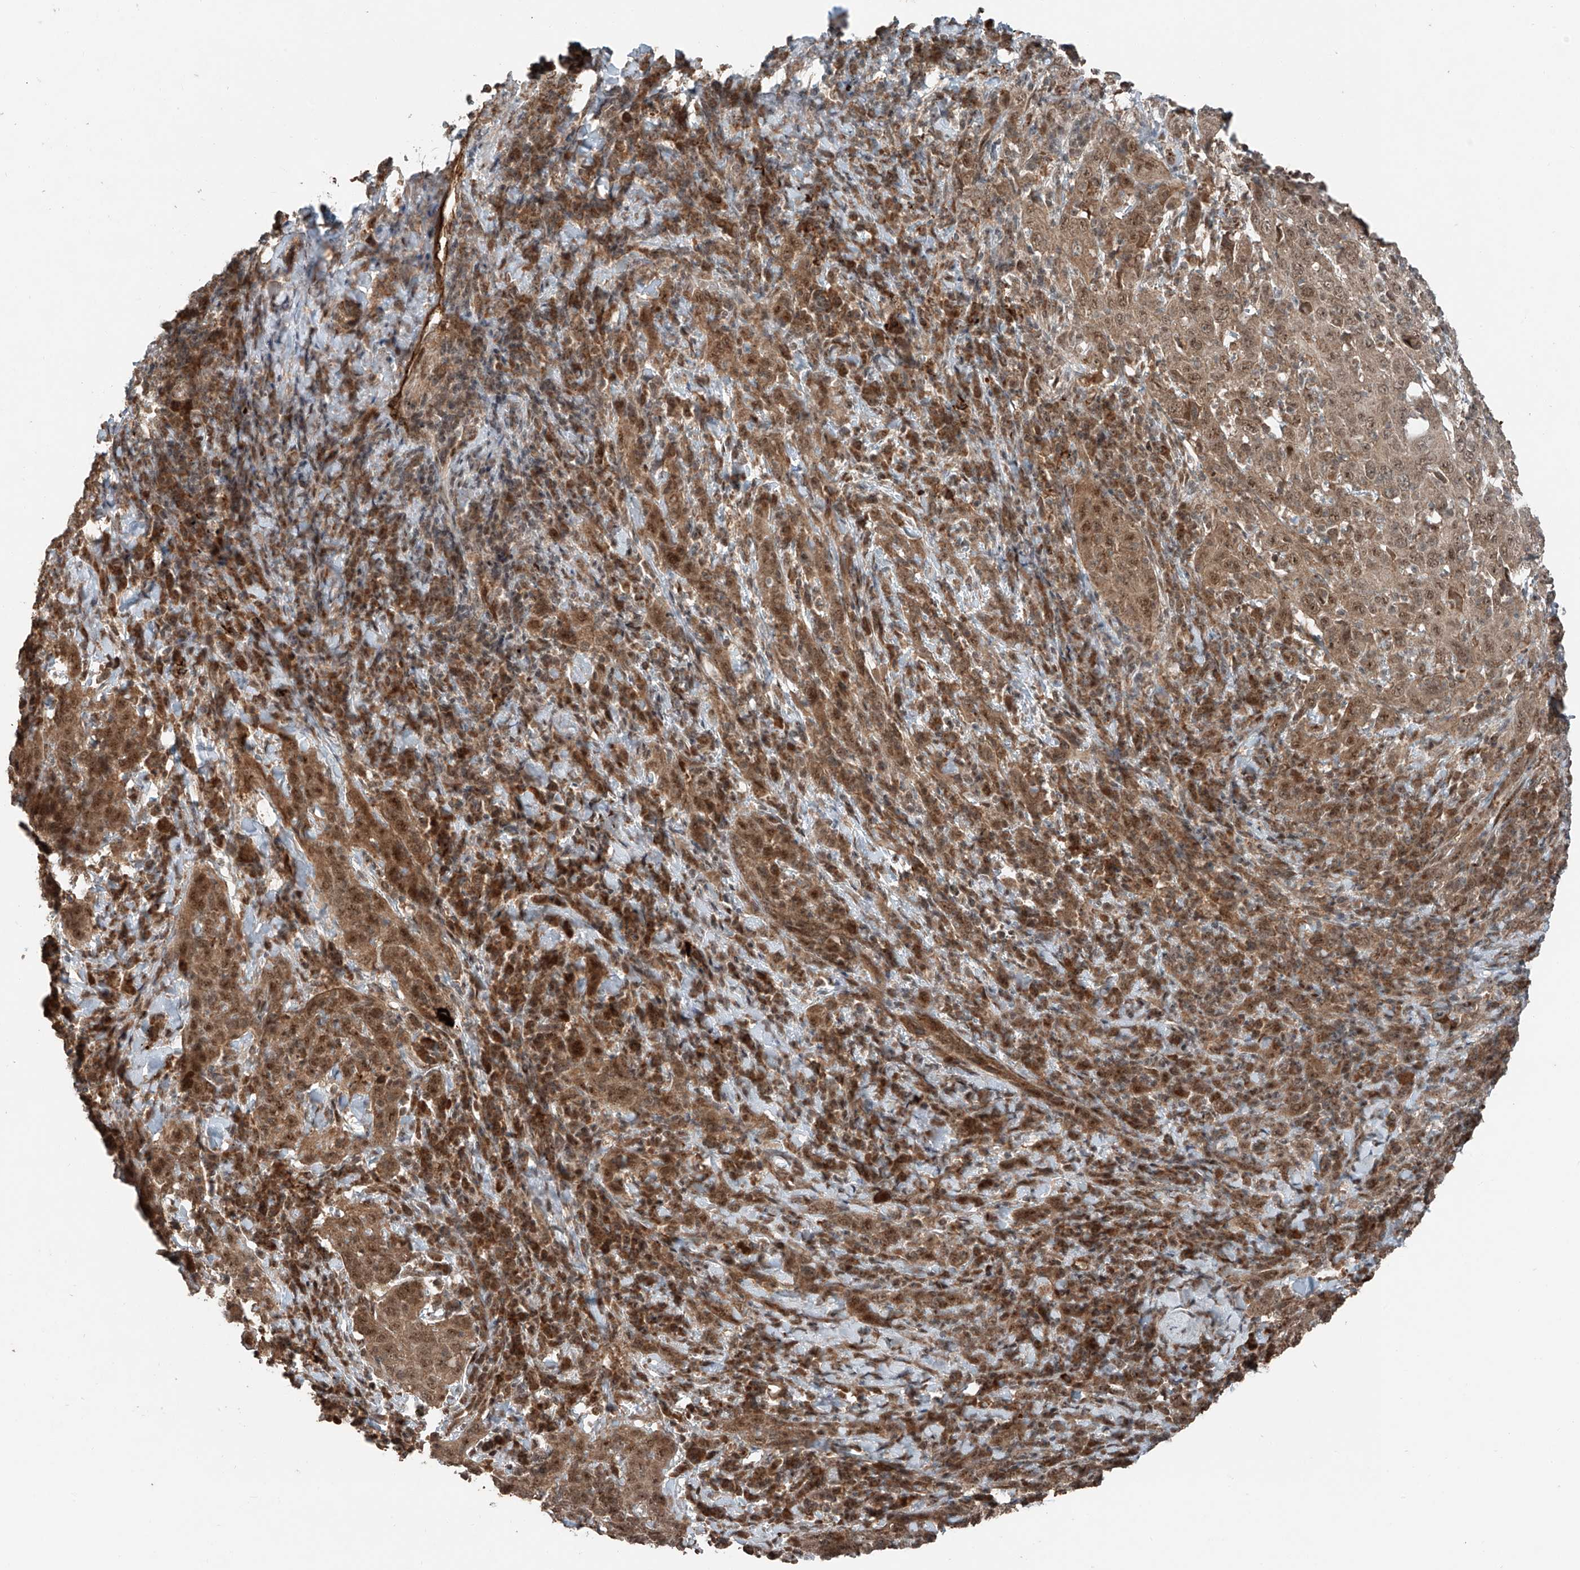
{"staining": {"intensity": "moderate", "quantity": ">75%", "location": "cytoplasmic/membranous,nuclear"}, "tissue": "cervical cancer", "cell_type": "Tumor cells", "image_type": "cancer", "snomed": [{"axis": "morphology", "description": "Squamous cell carcinoma, NOS"}, {"axis": "topography", "description": "Cervix"}], "caption": "An image showing moderate cytoplasmic/membranous and nuclear staining in about >75% of tumor cells in squamous cell carcinoma (cervical), as visualized by brown immunohistochemical staining.", "gene": "ZNF620", "patient": {"sex": "female", "age": 46}}